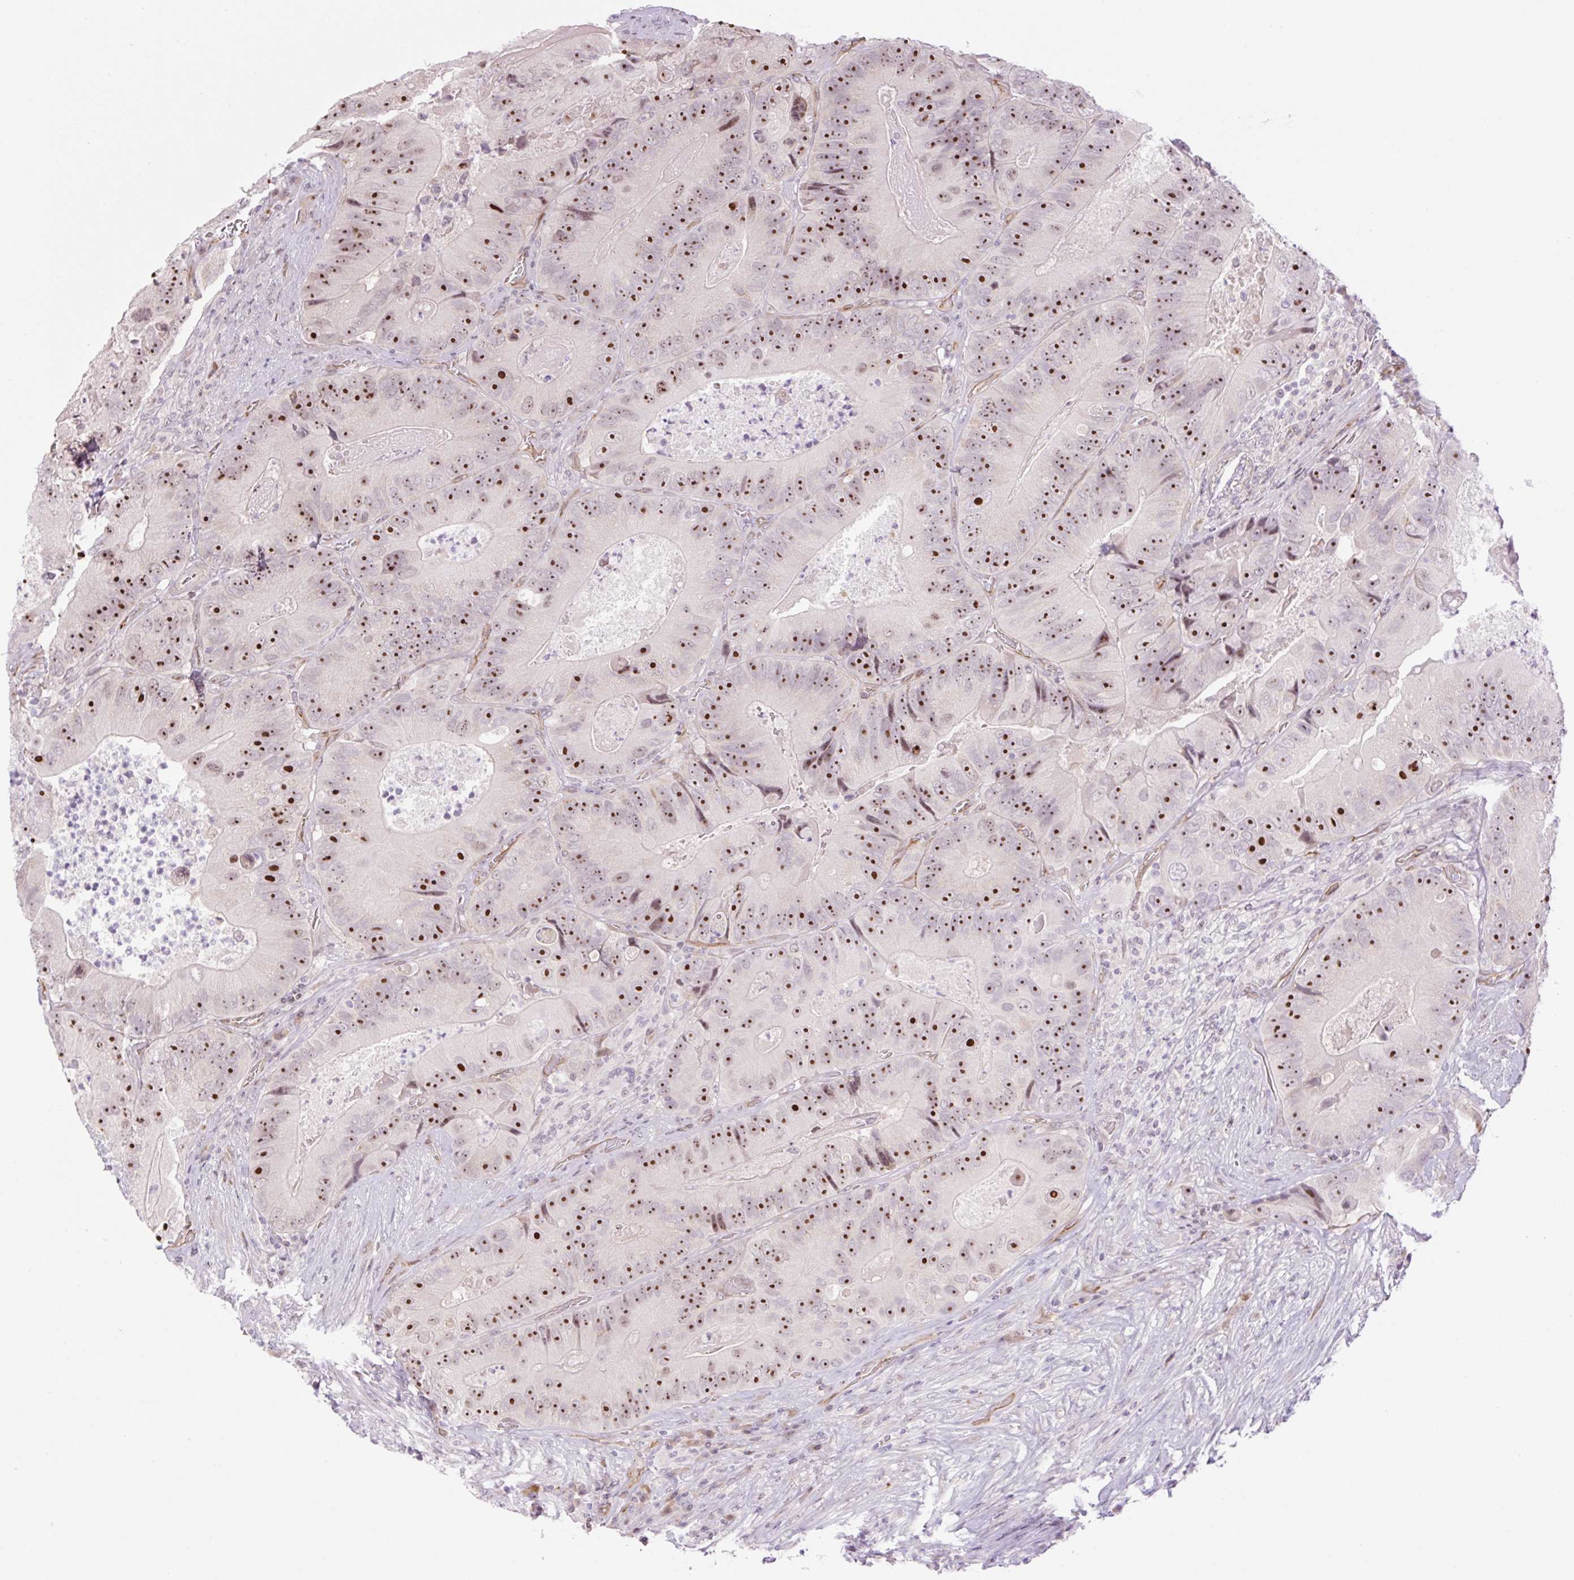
{"staining": {"intensity": "strong", "quantity": ">75%", "location": "nuclear"}, "tissue": "colorectal cancer", "cell_type": "Tumor cells", "image_type": "cancer", "snomed": [{"axis": "morphology", "description": "Adenocarcinoma, NOS"}, {"axis": "topography", "description": "Colon"}], "caption": "Protein analysis of adenocarcinoma (colorectal) tissue displays strong nuclear staining in approximately >75% of tumor cells. Using DAB (3,3'-diaminobenzidine) (brown) and hematoxylin (blue) stains, captured at high magnification using brightfield microscopy.", "gene": "ZNF417", "patient": {"sex": "female", "age": 86}}